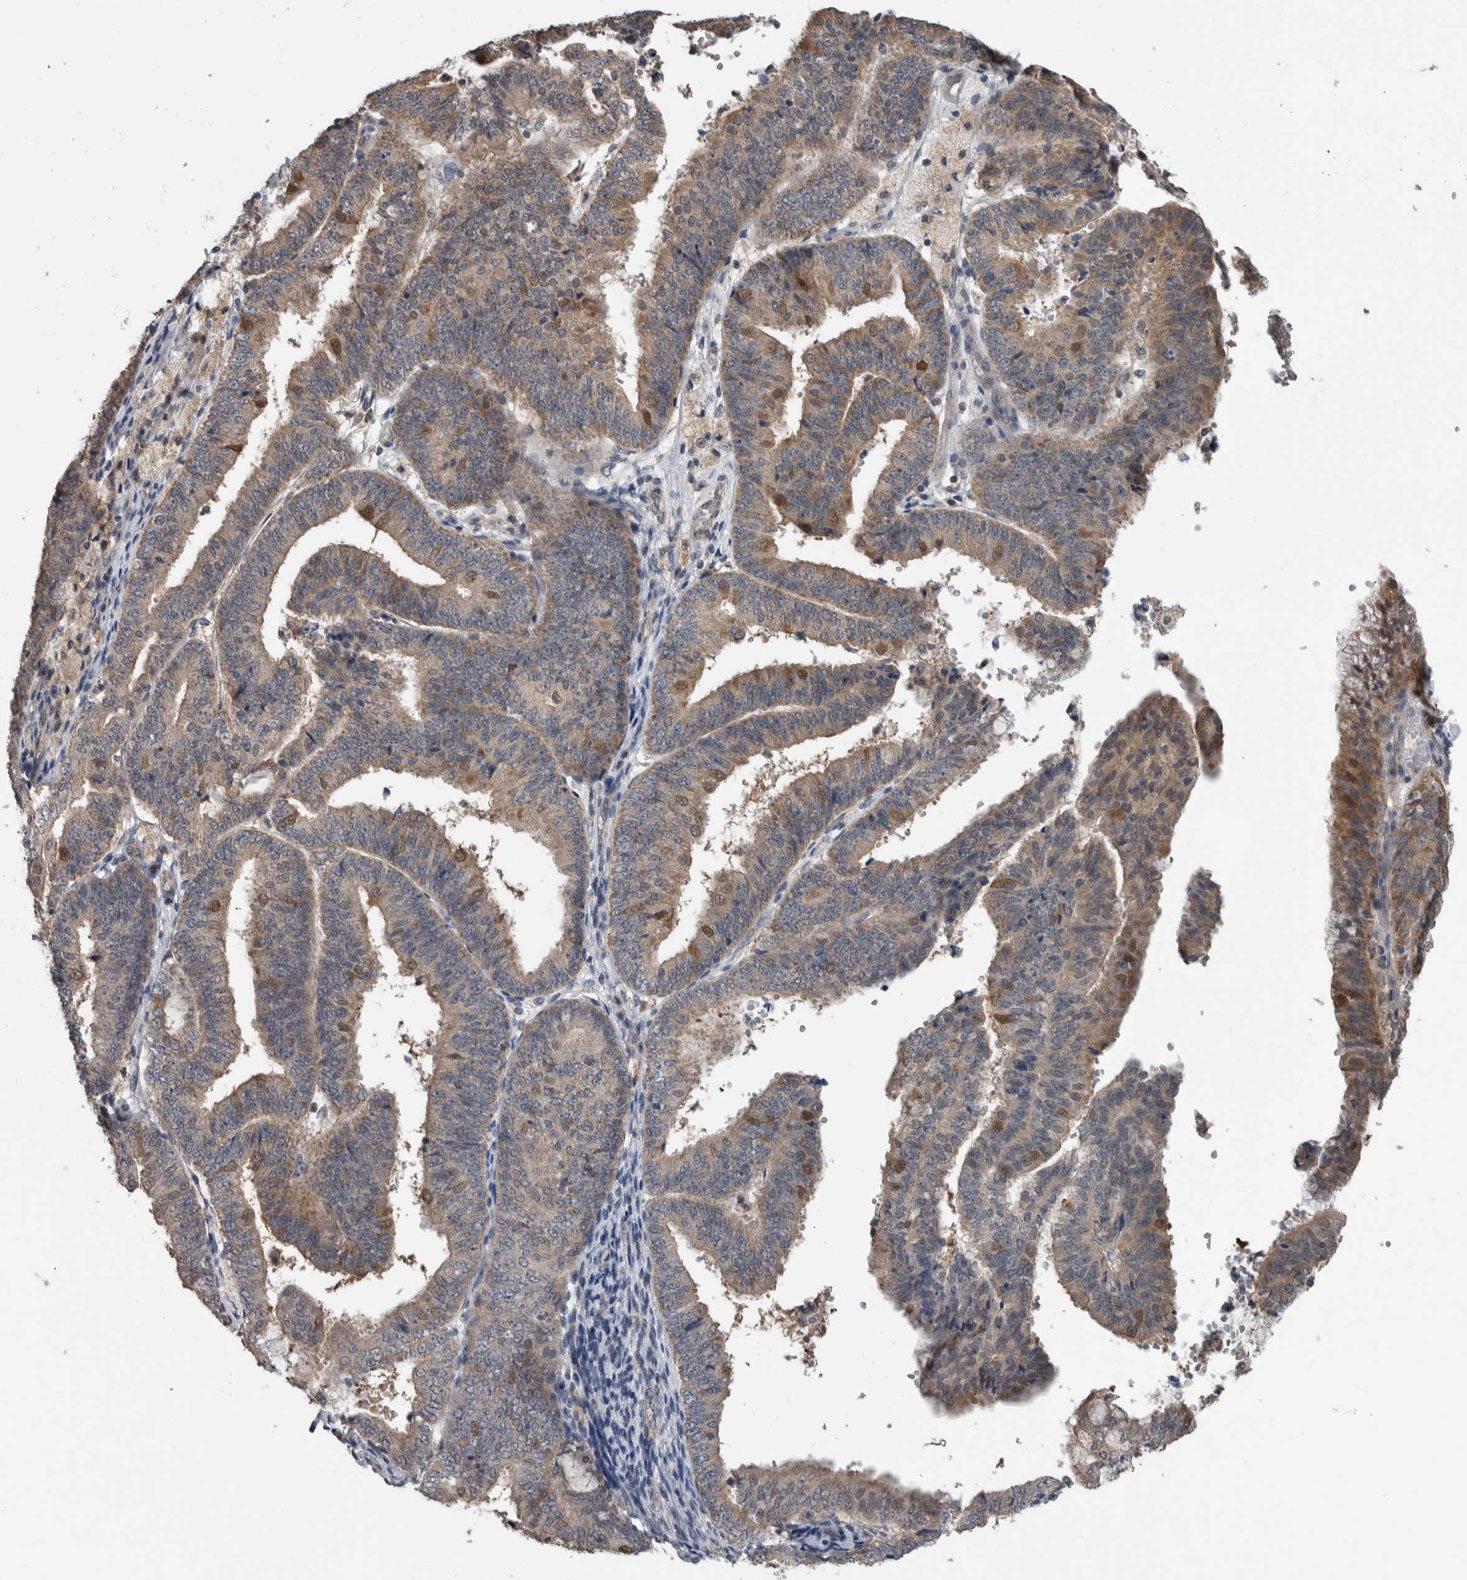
{"staining": {"intensity": "moderate", "quantity": ">75%", "location": "cytoplasmic/membranous"}, "tissue": "endometrial cancer", "cell_type": "Tumor cells", "image_type": "cancer", "snomed": [{"axis": "morphology", "description": "Adenocarcinoma, NOS"}, {"axis": "topography", "description": "Endometrium"}], "caption": "Moderate cytoplasmic/membranous expression for a protein is appreciated in about >75% of tumor cells of adenocarcinoma (endometrial) using immunohistochemistry (IHC).", "gene": "ACSF2", "patient": {"sex": "female", "age": 63}}